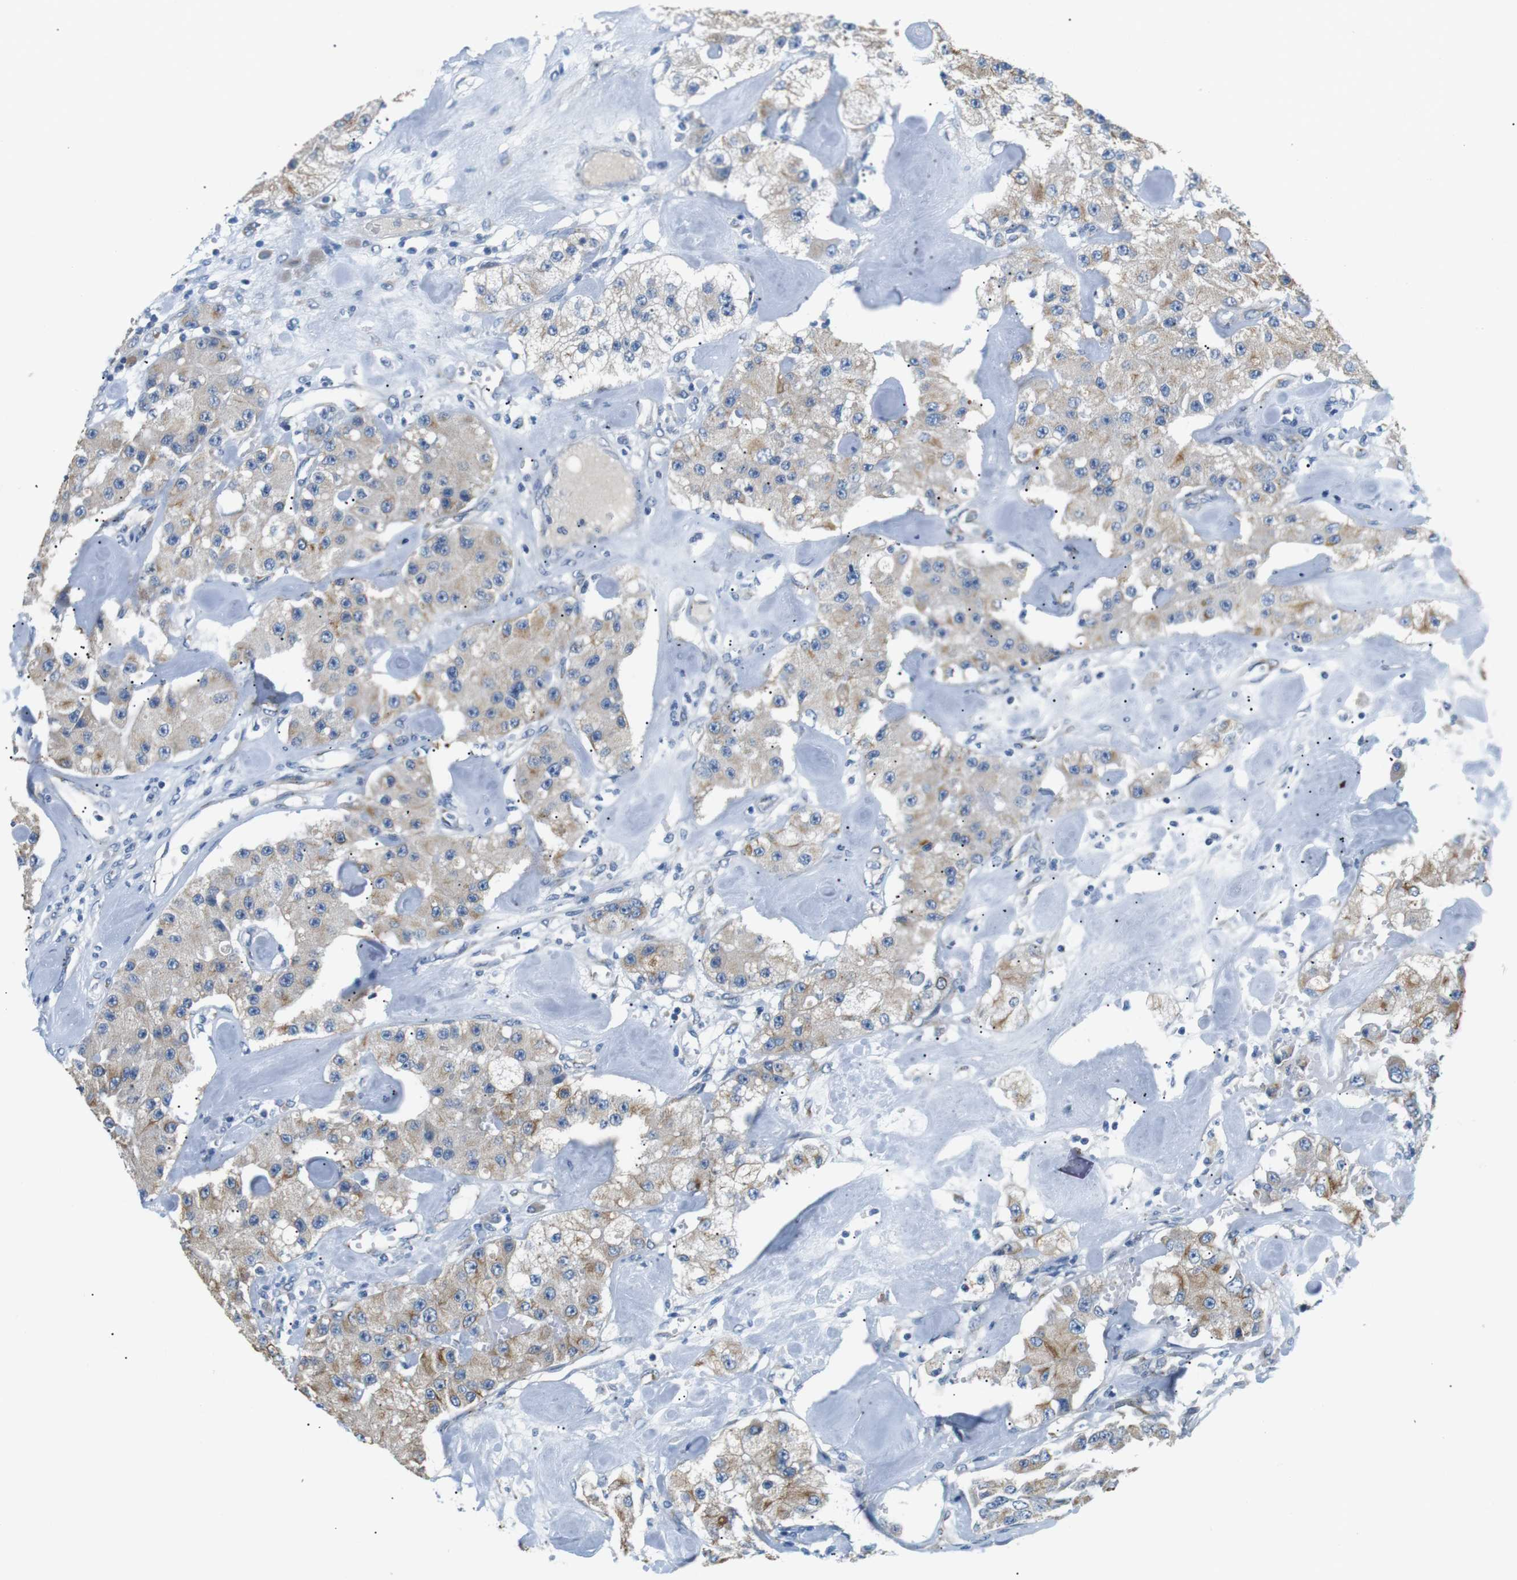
{"staining": {"intensity": "weak", "quantity": "<25%", "location": "cytoplasmic/membranous"}, "tissue": "carcinoid", "cell_type": "Tumor cells", "image_type": "cancer", "snomed": [{"axis": "morphology", "description": "Carcinoid, malignant, NOS"}, {"axis": "topography", "description": "Pancreas"}], "caption": "The image demonstrates no staining of tumor cells in carcinoid.", "gene": "UNC5CL", "patient": {"sex": "male", "age": 41}}